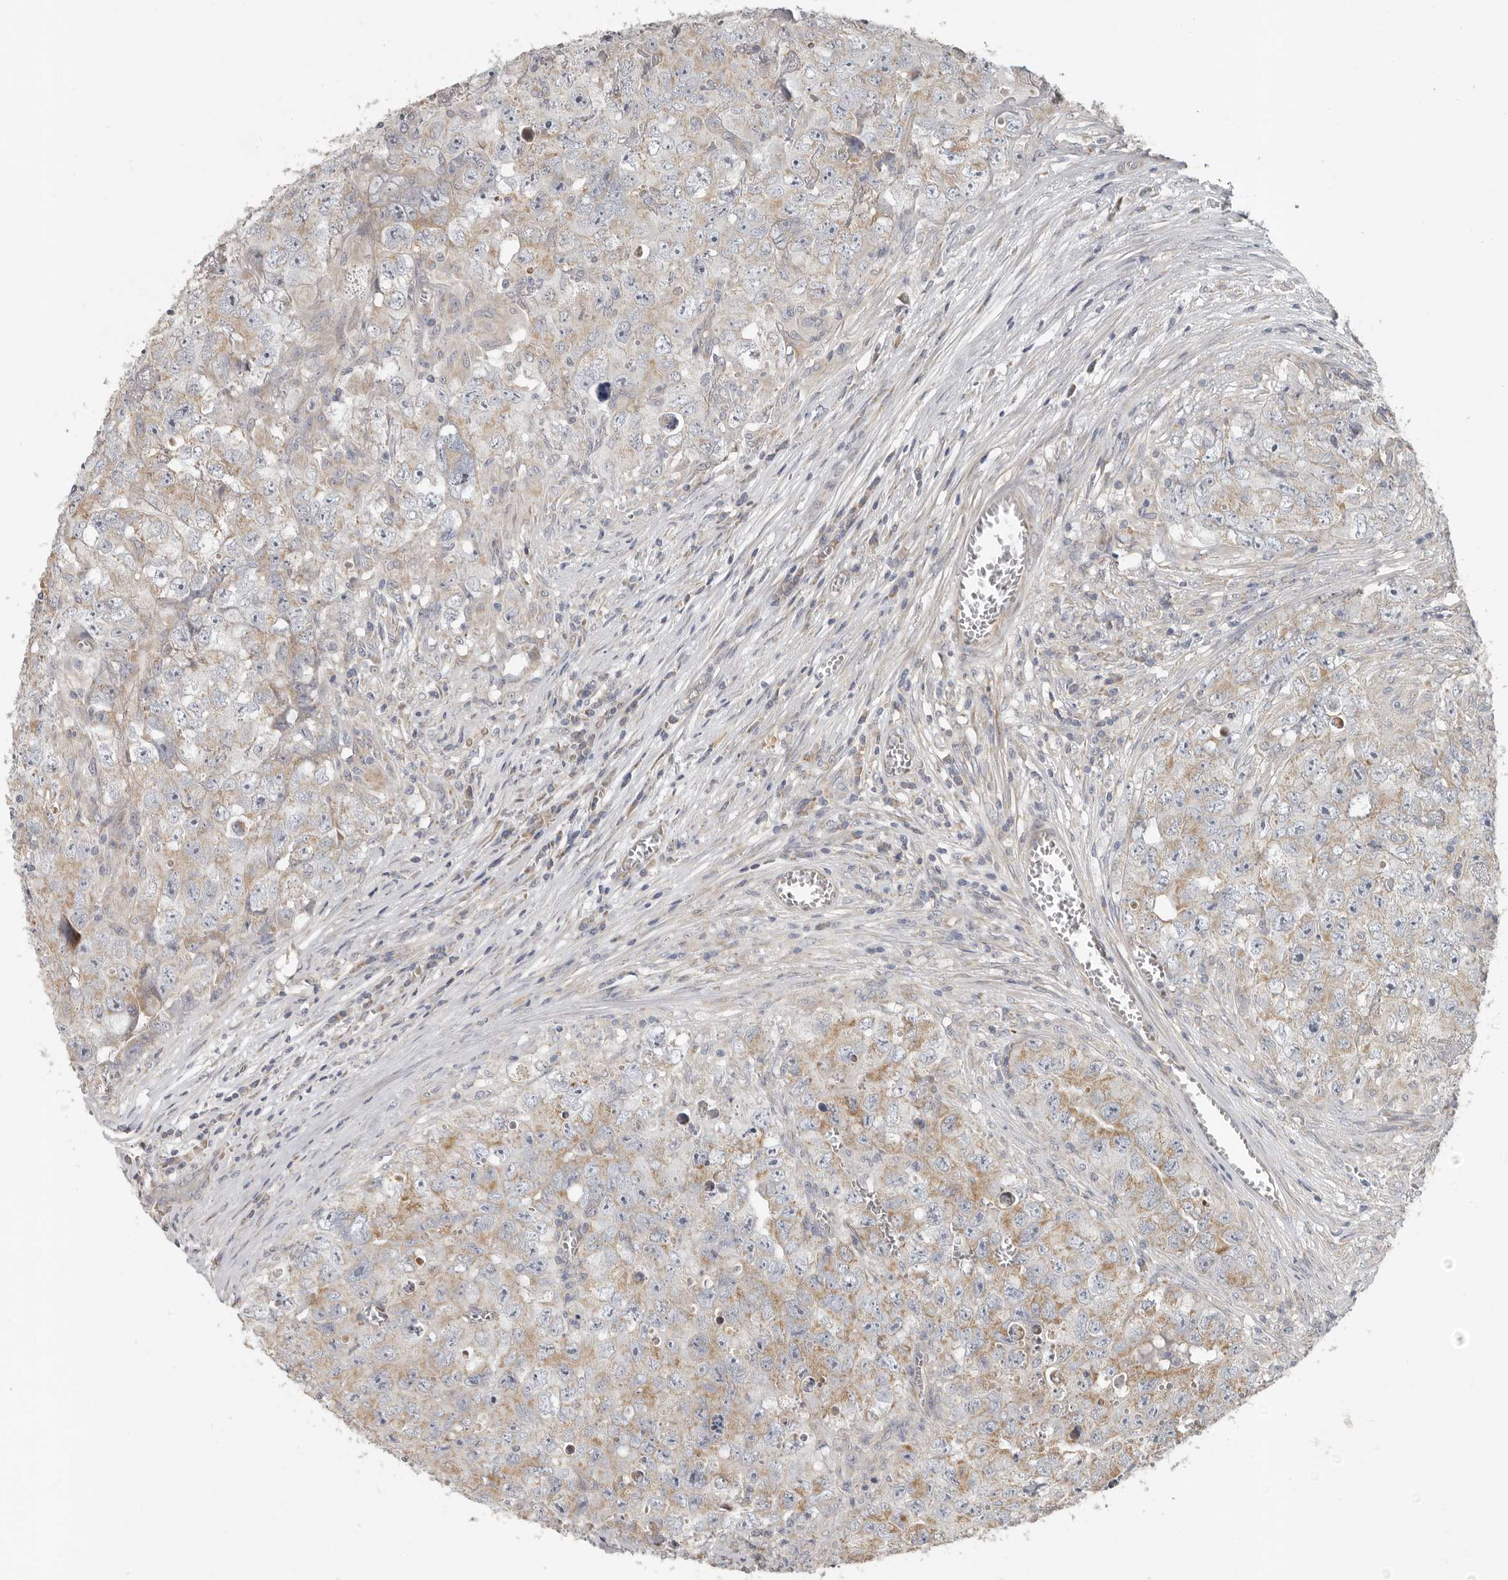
{"staining": {"intensity": "weak", "quantity": ">75%", "location": "cytoplasmic/membranous"}, "tissue": "testis cancer", "cell_type": "Tumor cells", "image_type": "cancer", "snomed": [{"axis": "morphology", "description": "Seminoma, NOS"}, {"axis": "morphology", "description": "Carcinoma, Embryonal, NOS"}, {"axis": "topography", "description": "Testis"}], "caption": "This is a histology image of immunohistochemistry (IHC) staining of testis seminoma, which shows weak expression in the cytoplasmic/membranous of tumor cells.", "gene": "UNK", "patient": {"sex": "male", "age": 43}}